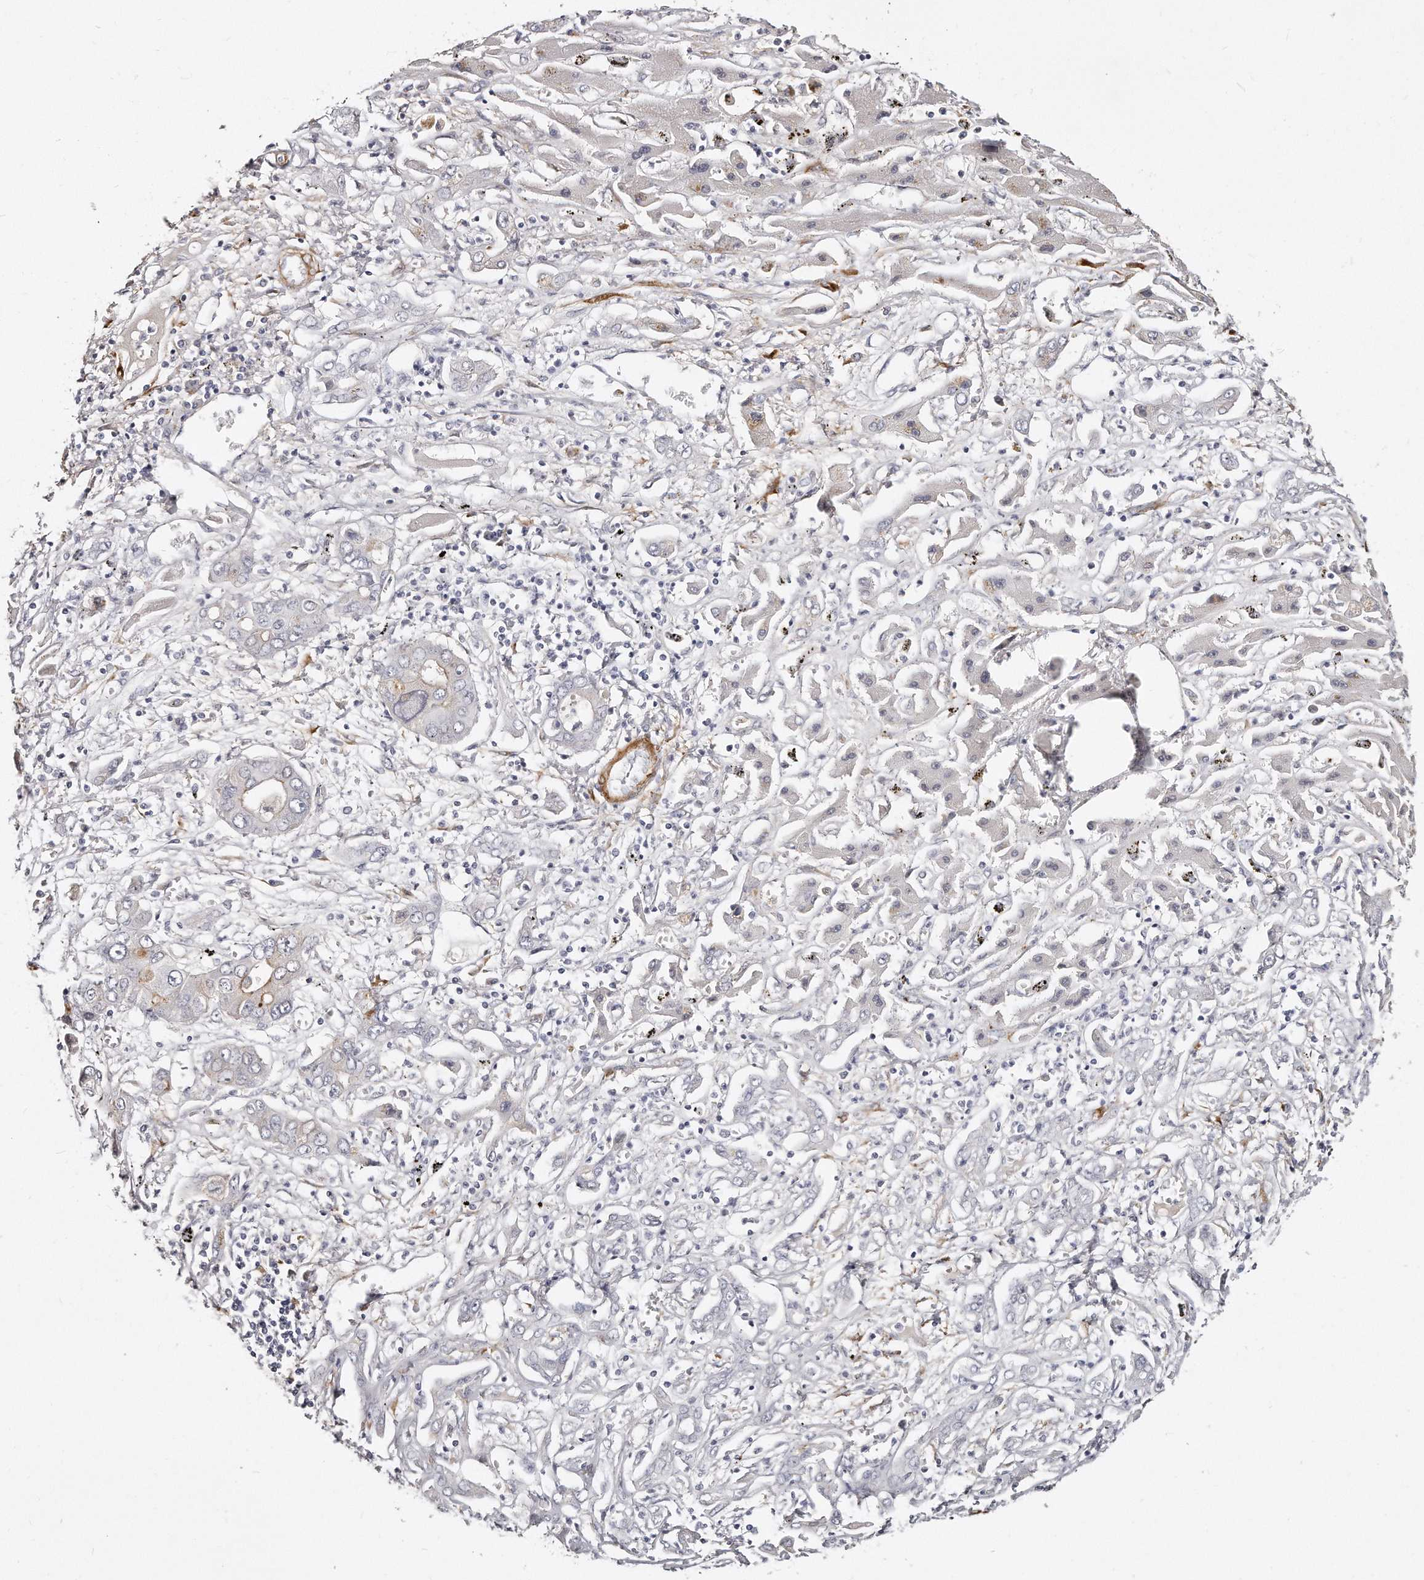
{"staining": {"intensity": "negative", "quantity": "none", "location": "none"}, "tissue": "liver cancer", "cell_type": "Tumor cells", "image_type": "cancer", "snomed": [{"axis": "morphology", "description": "Cholangiocarcinoma"}, {"axis": "topography", "description": "Liver"}], "caption": "DAB (3,3'-diaminobenzidine) immunohistochemical staining of liver cancer (cholangiocarcinoma) demonstrates no significant positivity in tumor cells.", "gene": "LMOD1", "patient": {"sex": "male", "age": 67}}